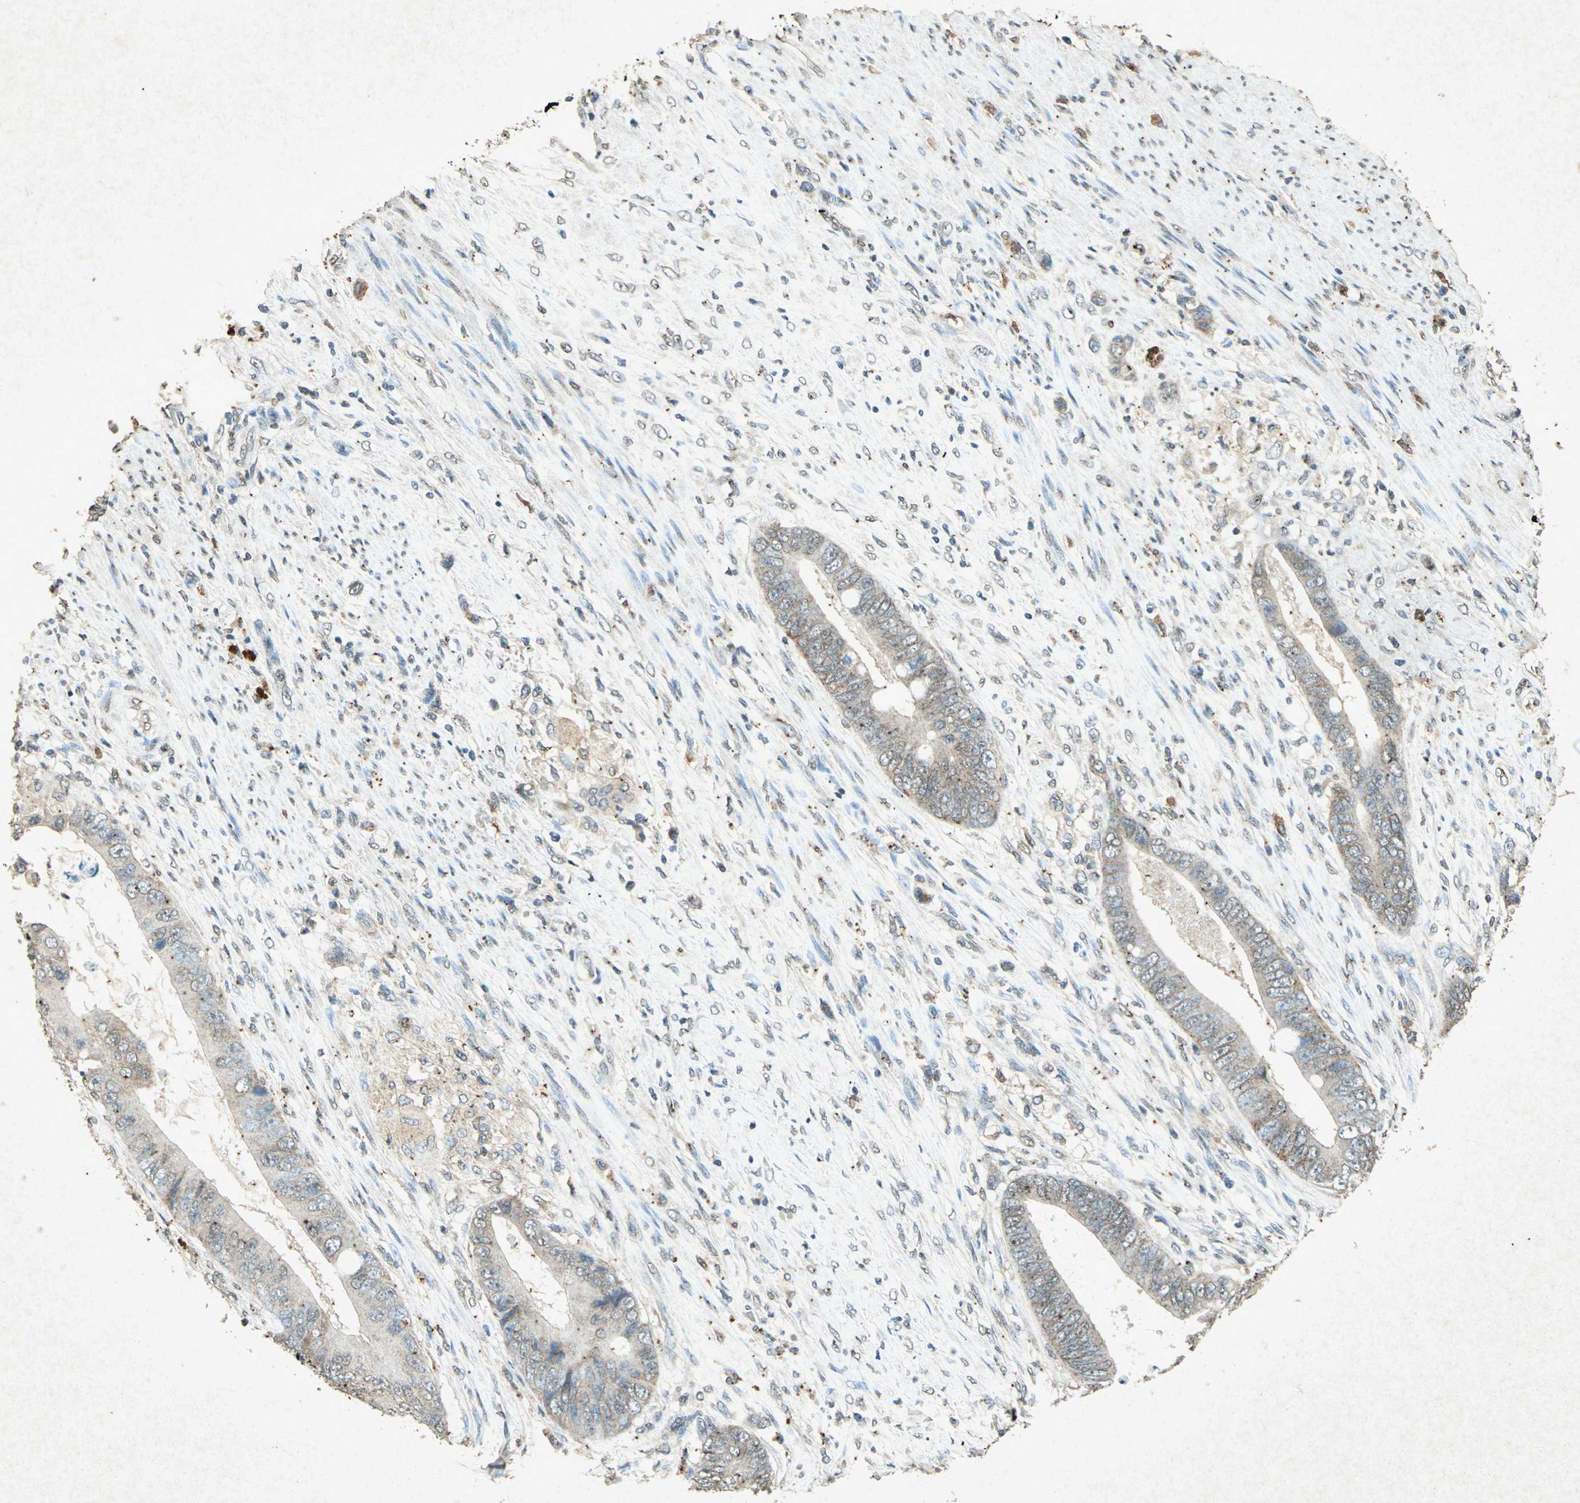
{"staining": {"intensity": "weak", "quantity": "25%-75%", "location": "cytoplasmic/membranous"}, "tissue": "colorectal cancer", "cell_type": "Tumor cells", "image_type": "cancer", "snomed": [{"axis": "morphology", "description": "Adenocarcinoma, NOS"}, {"axis": "topography", "description": "Rectum"}], "caption": "Protein staining of colorectal cancer tissue displays weak cytoplasmic/membranous expression in approximately 25%-75% of tumor cells. (DAB (3,3'-diaminobenzidine) = brown stain, brightfield microscopy at high magnification).", "gene": "PSEN1", "patient": {"sex": "female", "age": 77}}